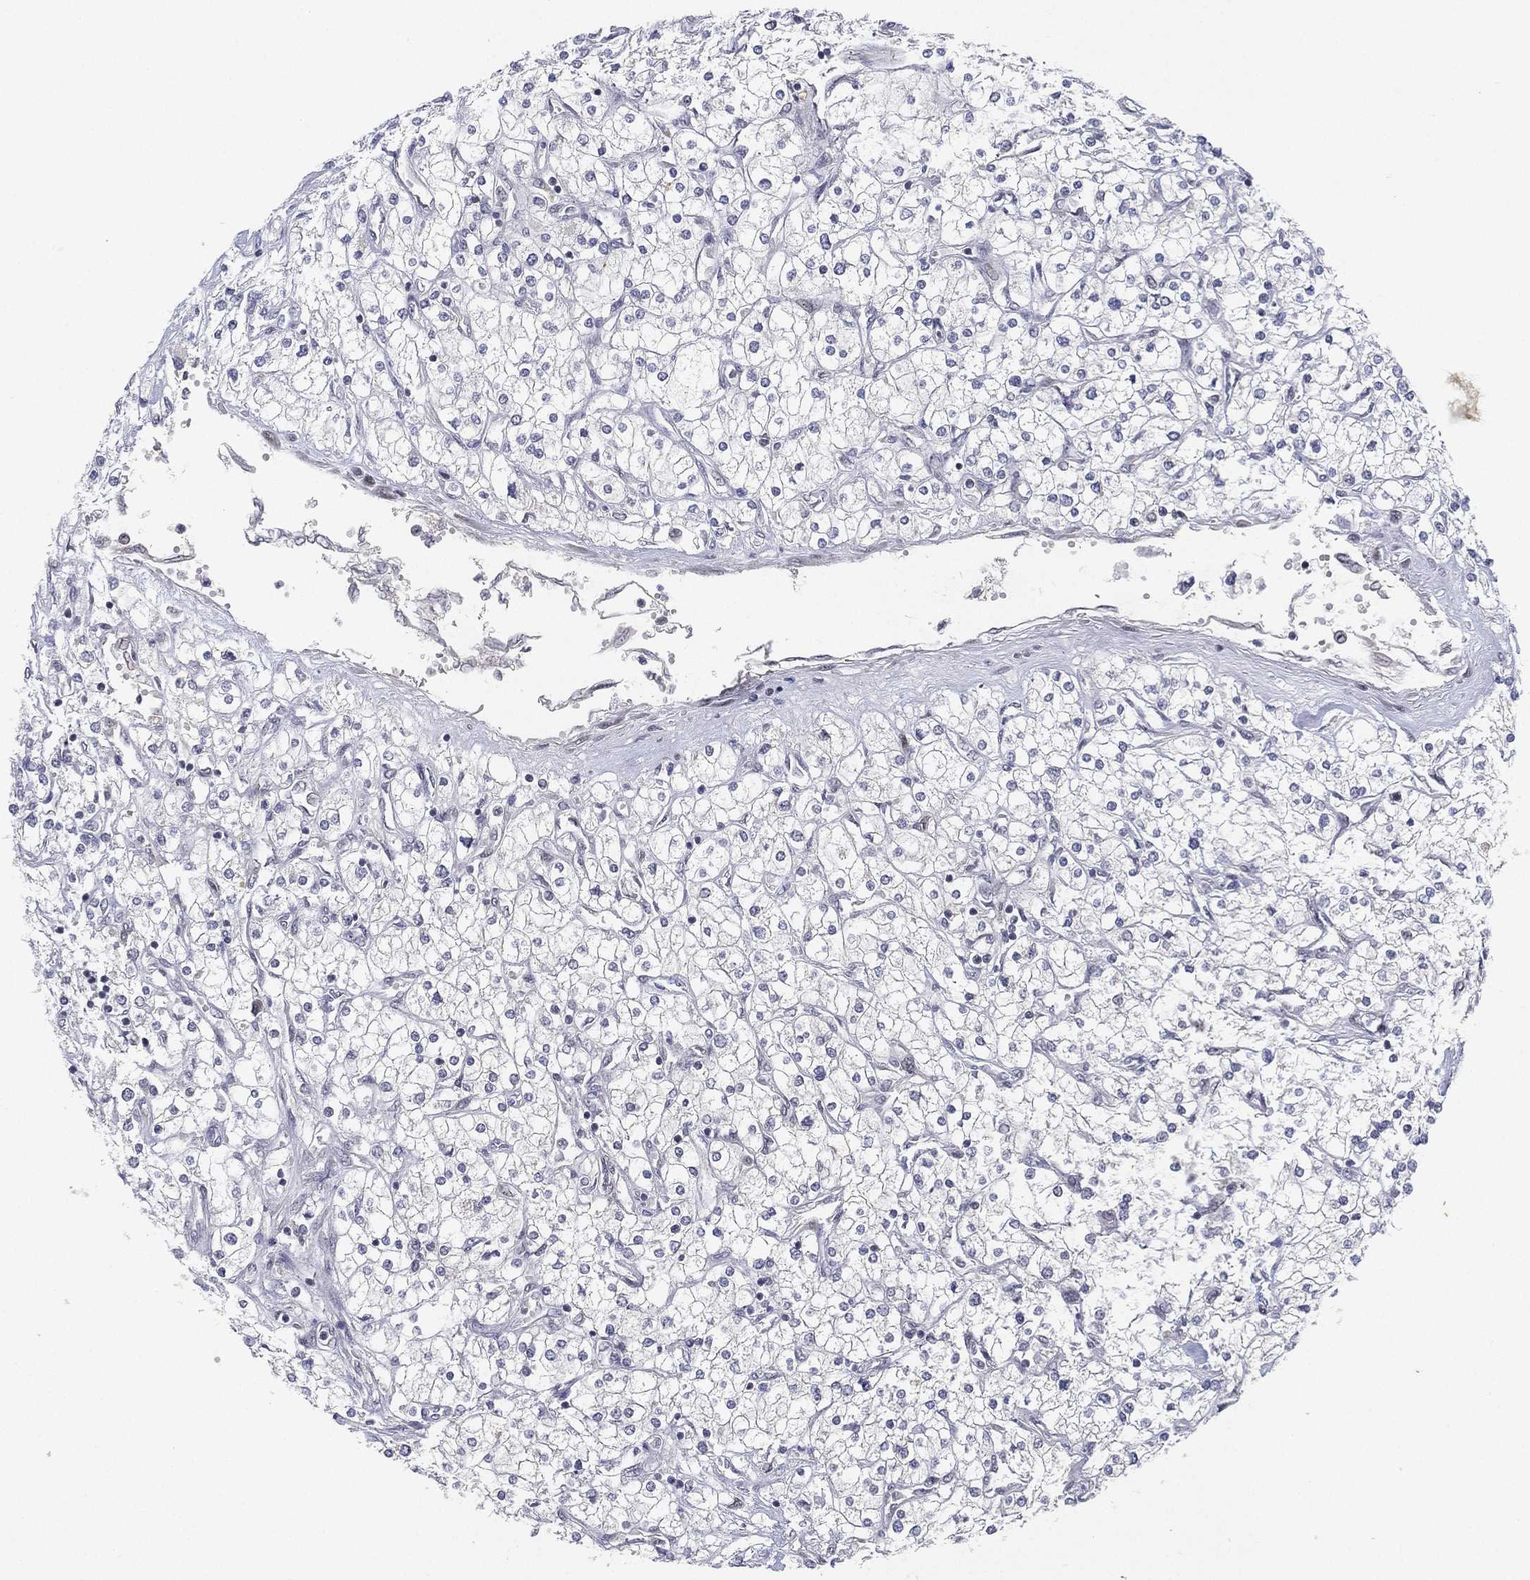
{"staining": {"intensity": "negative", "quantity": "none", "location": "none"}, "tissue": "renal cancer", "cell_type": "Tumor cells", "image_type": "cancer", "snomed": [{"axis": "morphology", "description": "Adenocarcinoma, NOS"}, {"axis": "topography", "description": "Kidney"}], "caption": "Immunohistochemistry image of neoplastic tissue: human adenocarcinoma (renal) stained with DAB displays no significant protein expression in tumor cells.", "gene": "MS4A8", "patient": {"sex": "male", "age": 80}}